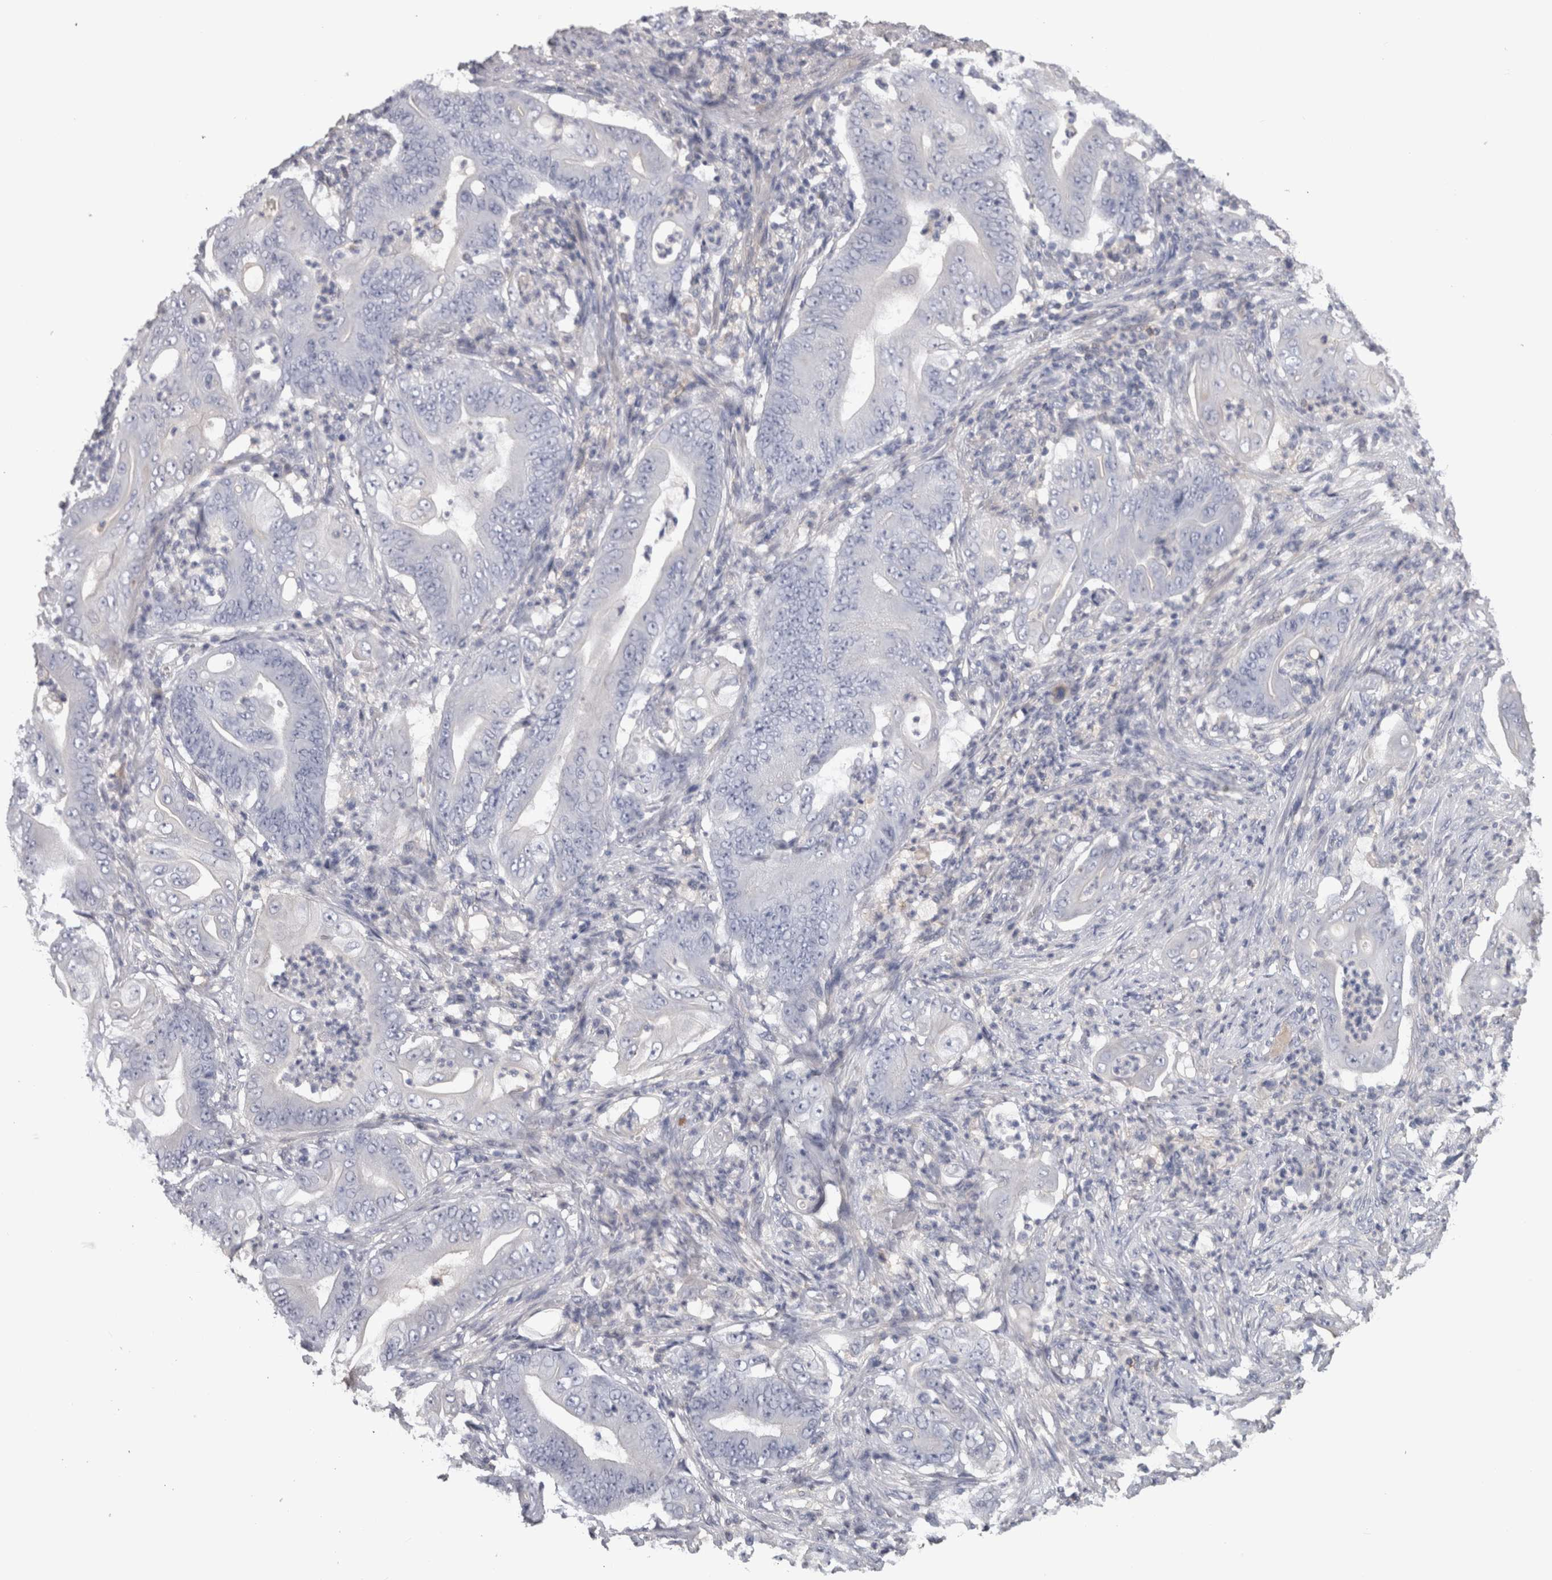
{"staining": {"intensity": "negative", "quantity": "none", "location": "none"}, "tissue": "stomach cancer", "cell_type": "Tumor cells", "image_type": "cancer", "snomed": [{"axis": "morphology", "description": "Adenocarcinoma, NOS"}, {"axis": "topography", "description": "Stomach"}], "caption": "A micrograph of adenocarcinoma (stomach) stained for a protein exhibits no brown staining in tumor cells.", "gene": "SCRN1", "patient": {"sex": "female", "age": 73}}